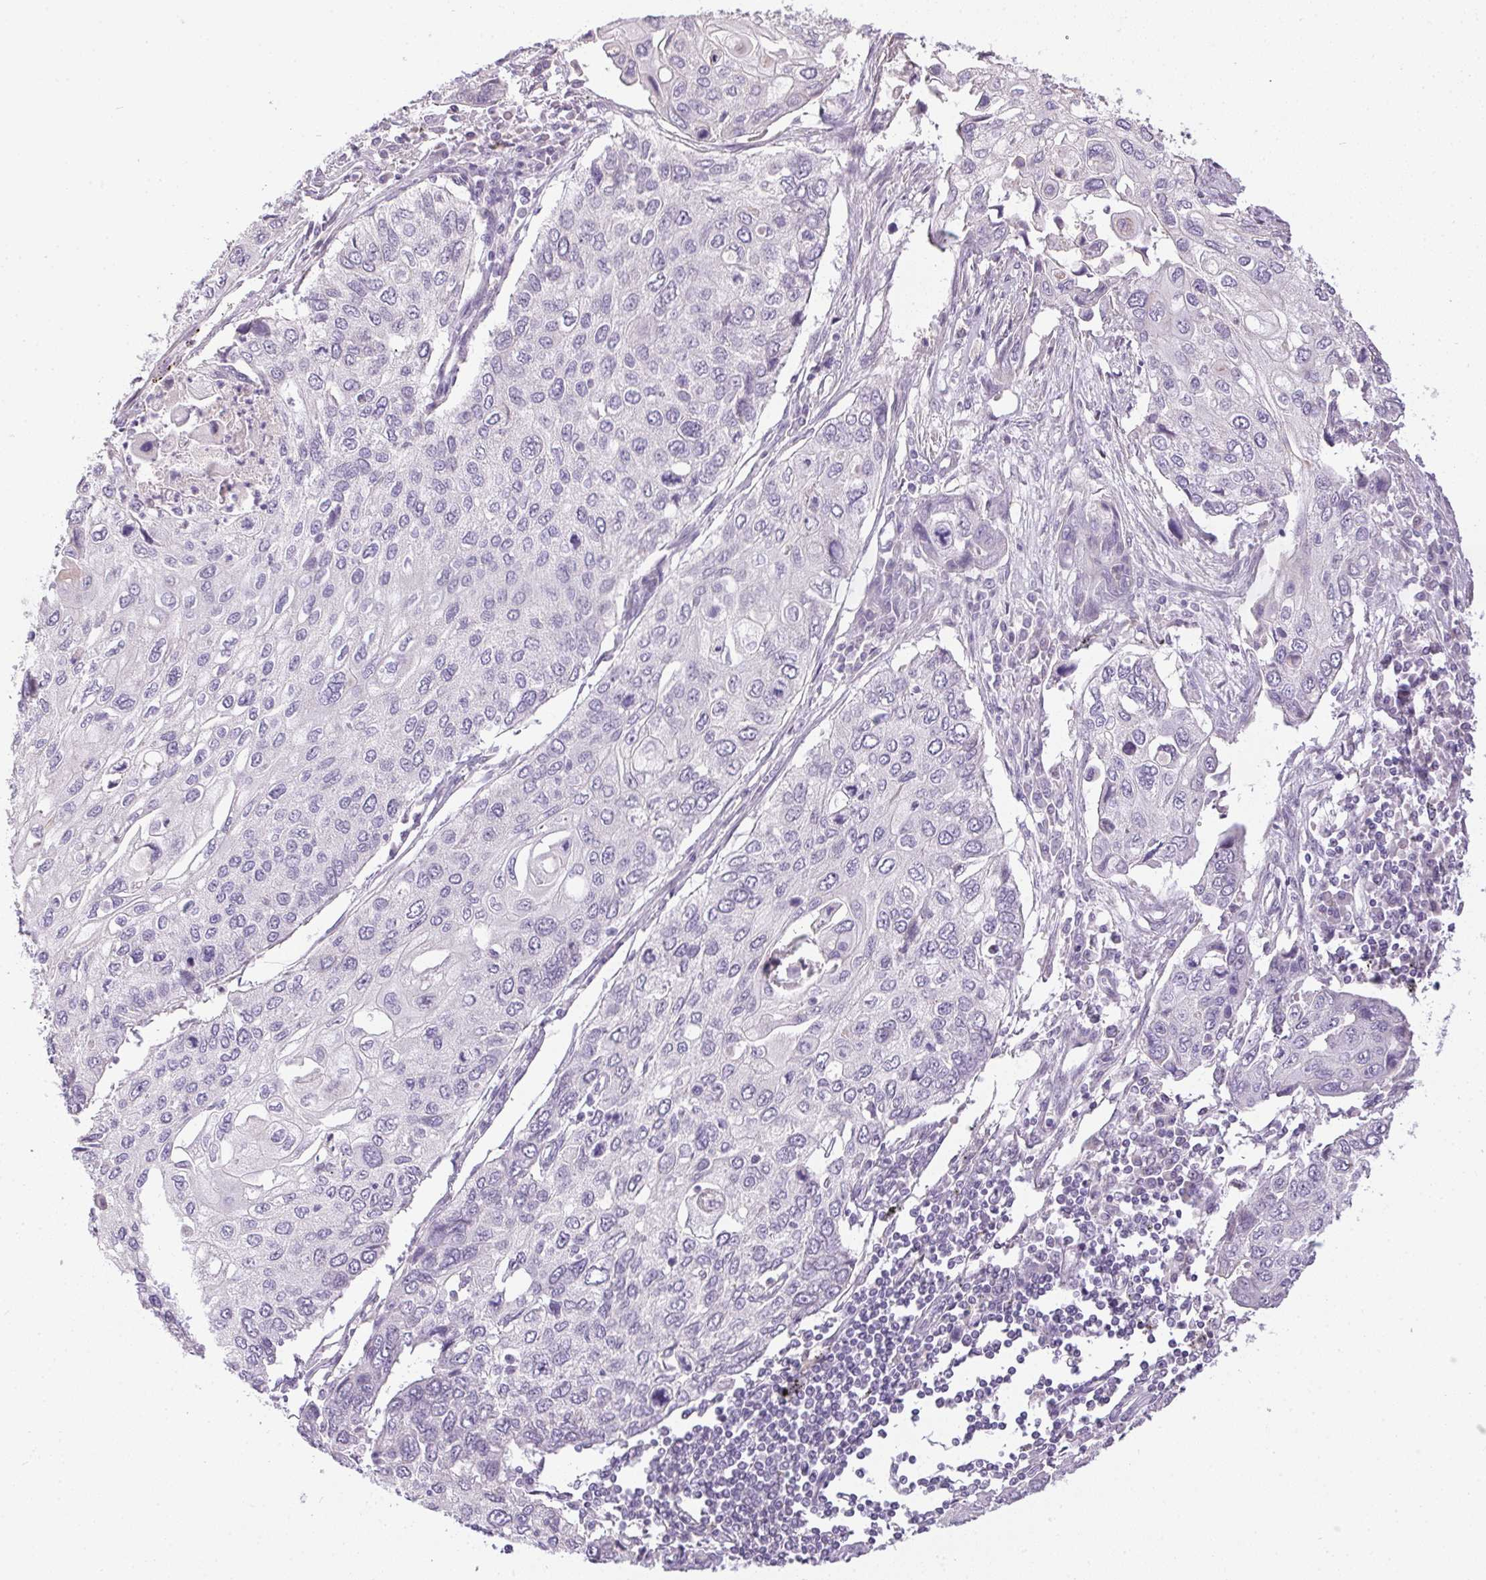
{"staining": {"intensity": "negative", "quantity": "none", "location": "none"}, "tissue": "lung cancer", "cell_type": "Tumor cells", "image_type": "cancer", "snomed": [{"axis": "morphology", "description": "Squamous cell carcinoma, NOS"}, {"axis": "morphology", "description": "Squamous cell carcinoma, metastatic, NOS"}, {"axis": "topography", "description": "Lung"}], "caption": "Lung cancer was stained to show a protein in brown. There is no significant staining in tumor cells. The staining is performed using DAB (3,3'-diaminobenzidine) brown chromogen with nuclei counter-stained in using hematoxylin.", "gene": "CTCFL", "patient": {"sex": "male", "age": 63}}